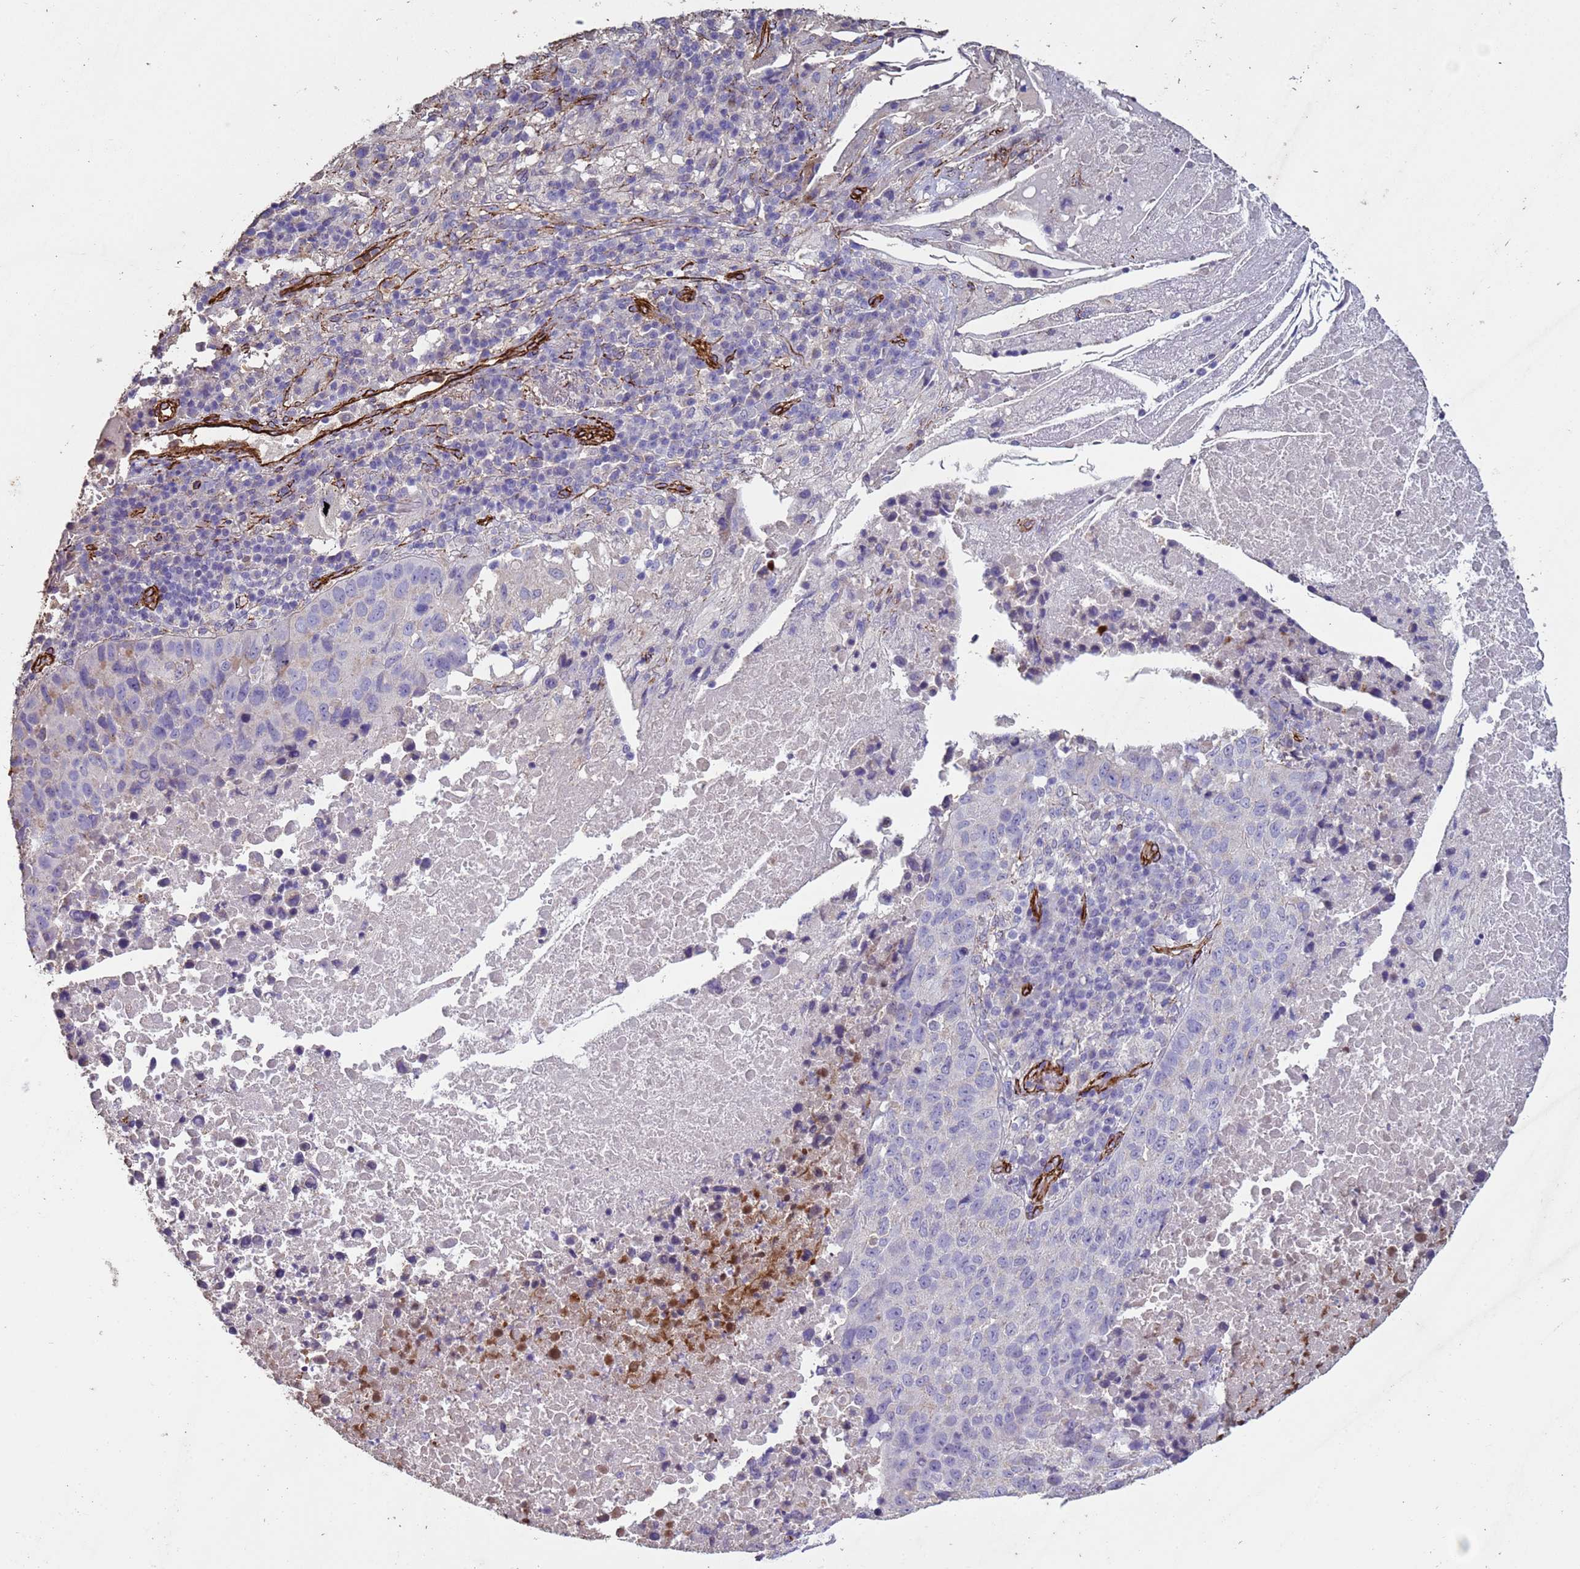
{"staining": {"intensity": "weak", "quantity": "25%-75%", "location": "cytoplasmic/membranous"}, "tissue": "lung cancer", "cell_type": "Tumor cells", "image_type": "cancer", "snomed": [{"axis": "morphology", "description": "Squamous cell carcinoma, NOS"}, {"axis": "topography", "description": "Lung"}], "caption": "Protein positivity by immunohistochemistry shows weak cytoplasmic/membranous expression in about 25%-75% of tumor cells in lung cancer (squamous cell carcinoma).", "gene": "GASK1A", "patient": {"sex": "male", "age": 73}}